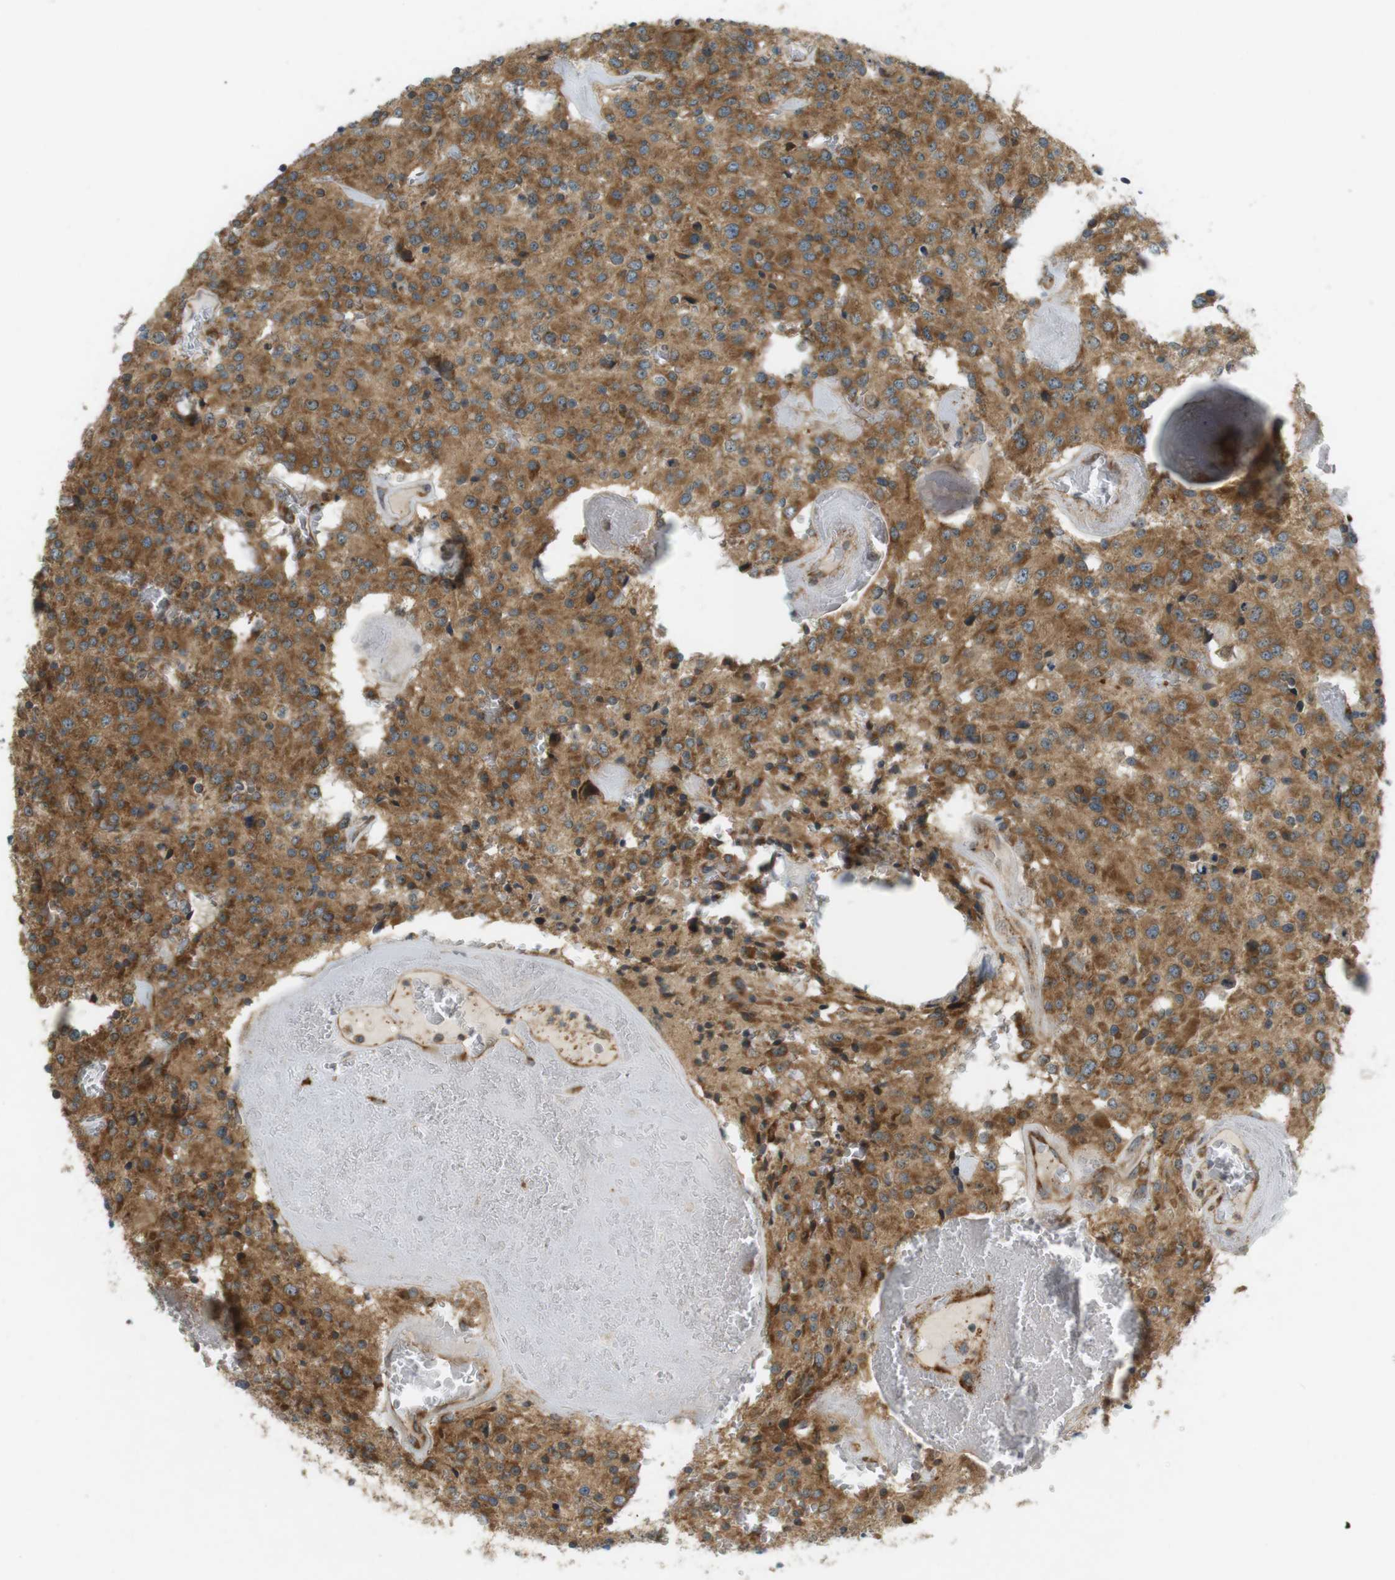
{"staining": {"intensity": "moderate", "quantity": ">75%", "location": "cytoplasmic/membranous"}, "tissue": "glioma", "cell_type": "Tumor cells", "image_type": "cancer", "snomed": [{"axis": "morphology", "description": "Glioma, malignant, Low grade"}, {"axis": "topography", "description": "Brain"}], "caption": "This histopathology image shows IHC staining of human low-grade glioma (malignant), with medium moderate cytoplasmic/membranous expression in approximately >75% of tumor cells.", "gene": "SLC41A1", "patient": {"sex": "male", "age": 58}}